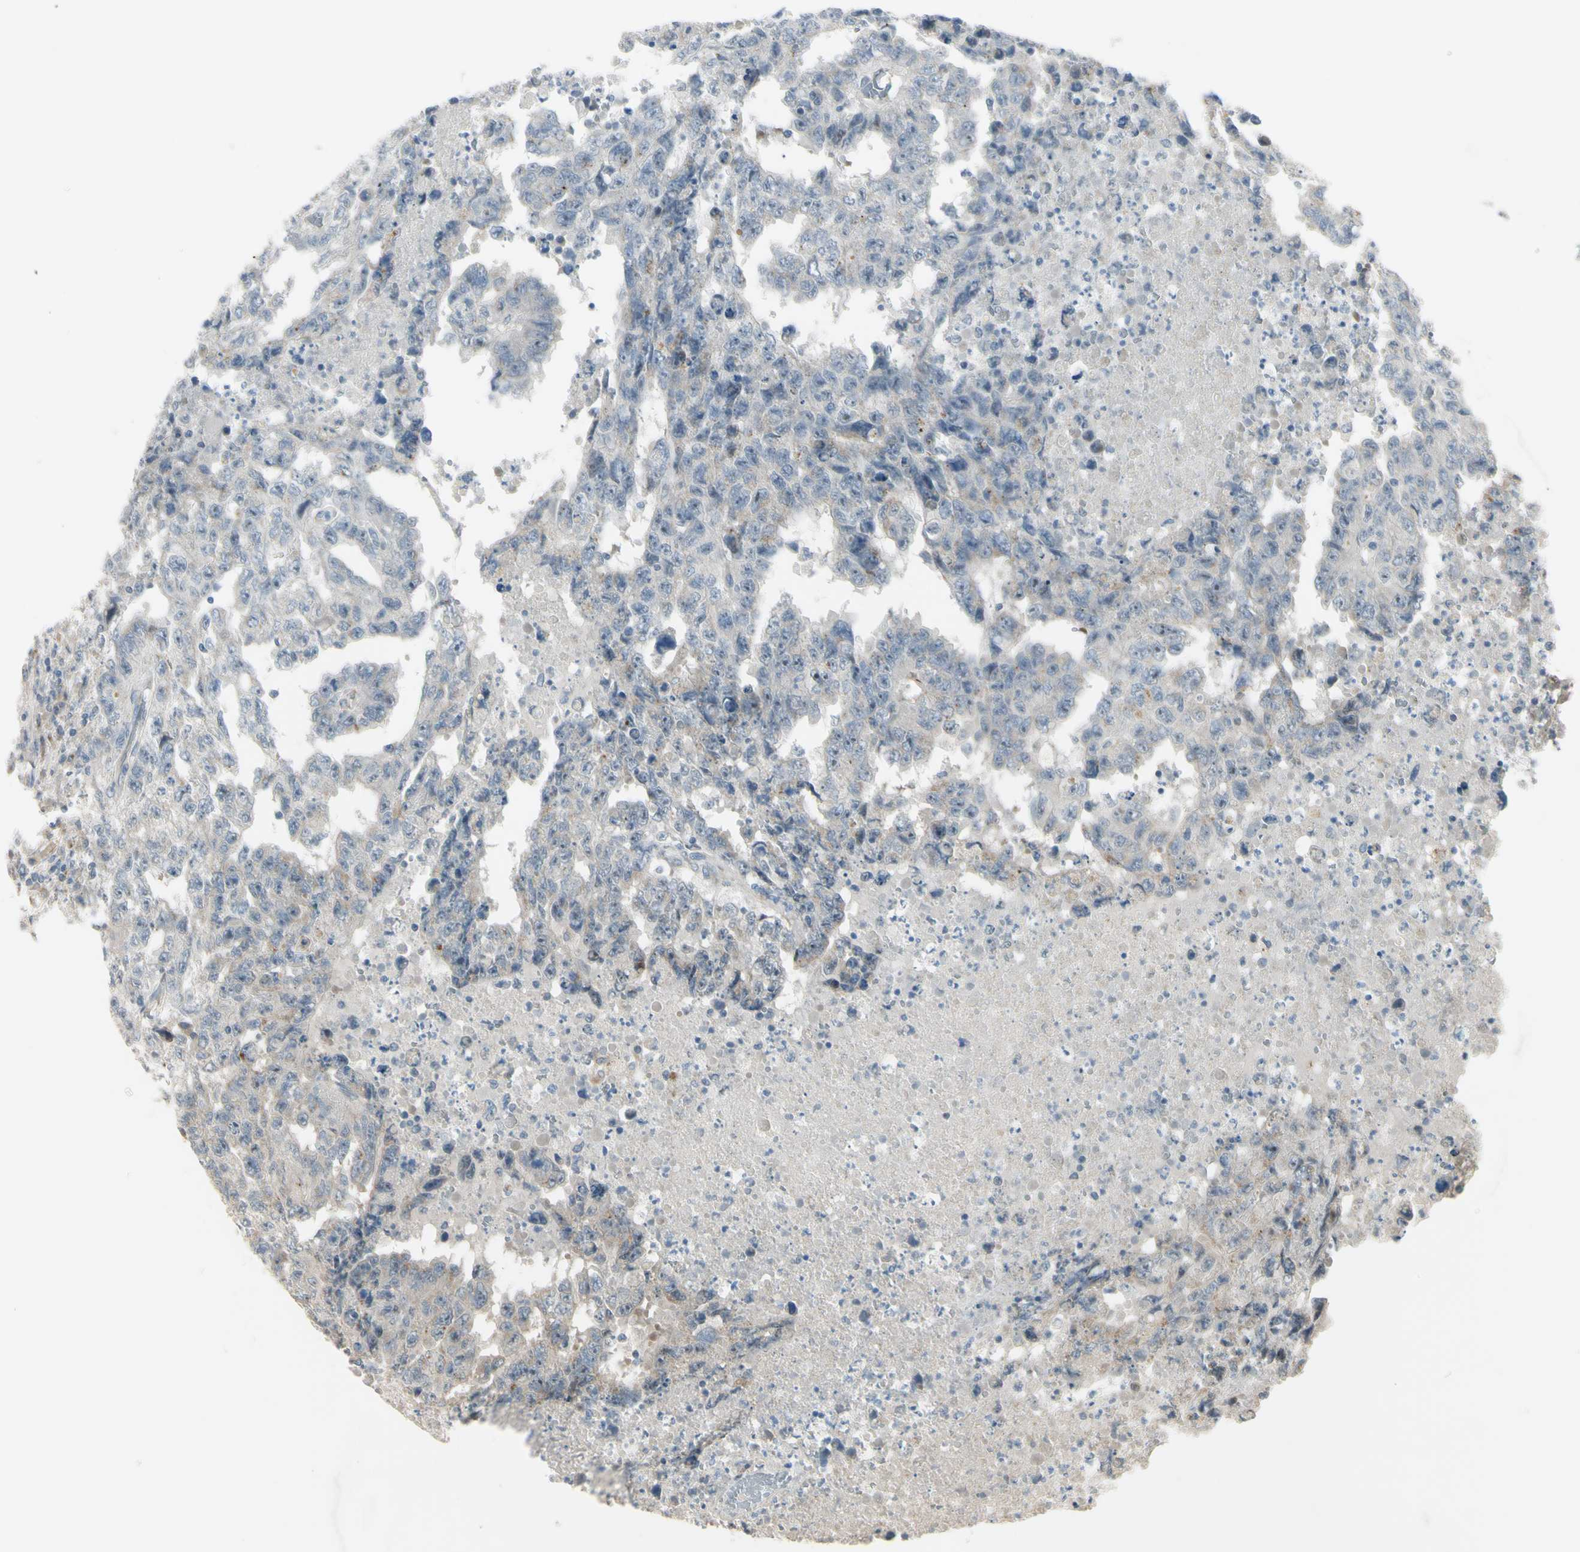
{"staining": {"intensity": "weak", "quantity": "<25%", "location": "cytoplasmic/membranous"}, "tissue": "testis cancer", "cell_type": "Tumor cells", "image_type": "cancer", "snomed": [{"axis": "morphology", "description": "Necrosis, NOS"}, {"axis": "morphology", "description": "Carcinoma, Embryonal, NOS"}, {"axis": "topography", "description": "Testis"}], "caption": "Immunohistochemical staining of embryonal carcinoma (testis) exhibits no significant positivity in tumor cells.", "gene": "NDFIP1", "patient": {"sex": "male", "age": 19}}